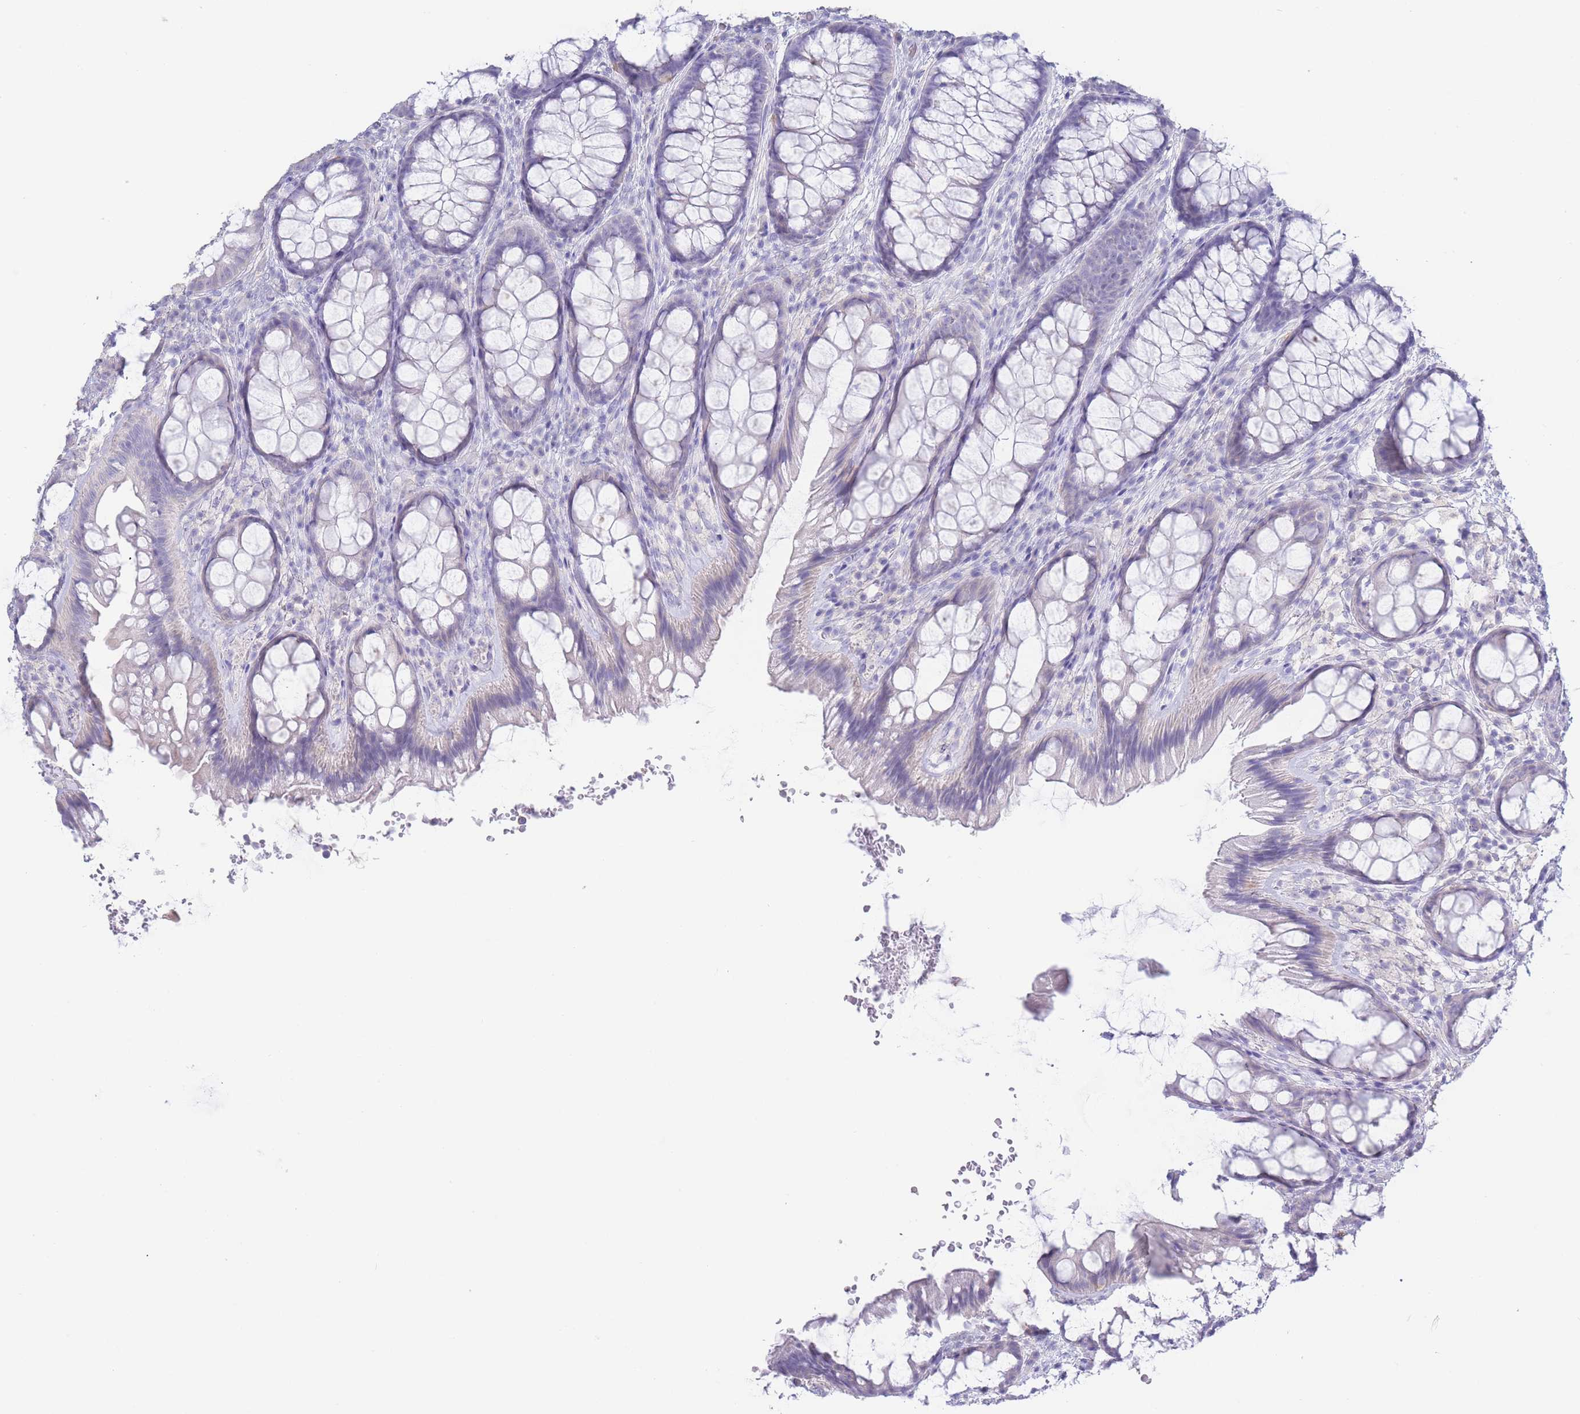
{"staining": {"intensity": "negative", "quantity": "none", "location": "none"}, "tissue": "colon", "cell_type": "Endothelial cells", "image_type": "normal", "snomed": [{"axis": "morphology", "description": "Normal tissue, NOS"}, {"axis": "topography", "description": "Colon"}], "caption": "Immunohistochemistry micrograph of normal human colon stained for a protein (brown), which reveals no expression in endothelial cells. The staining is performed using DAB (3,3'-diaminobenzidine) brown chromogen with nuclei counter-stained in using hematoxylin.", "gene": "CD37", "patient": {"sex": "male", "age": 46}}